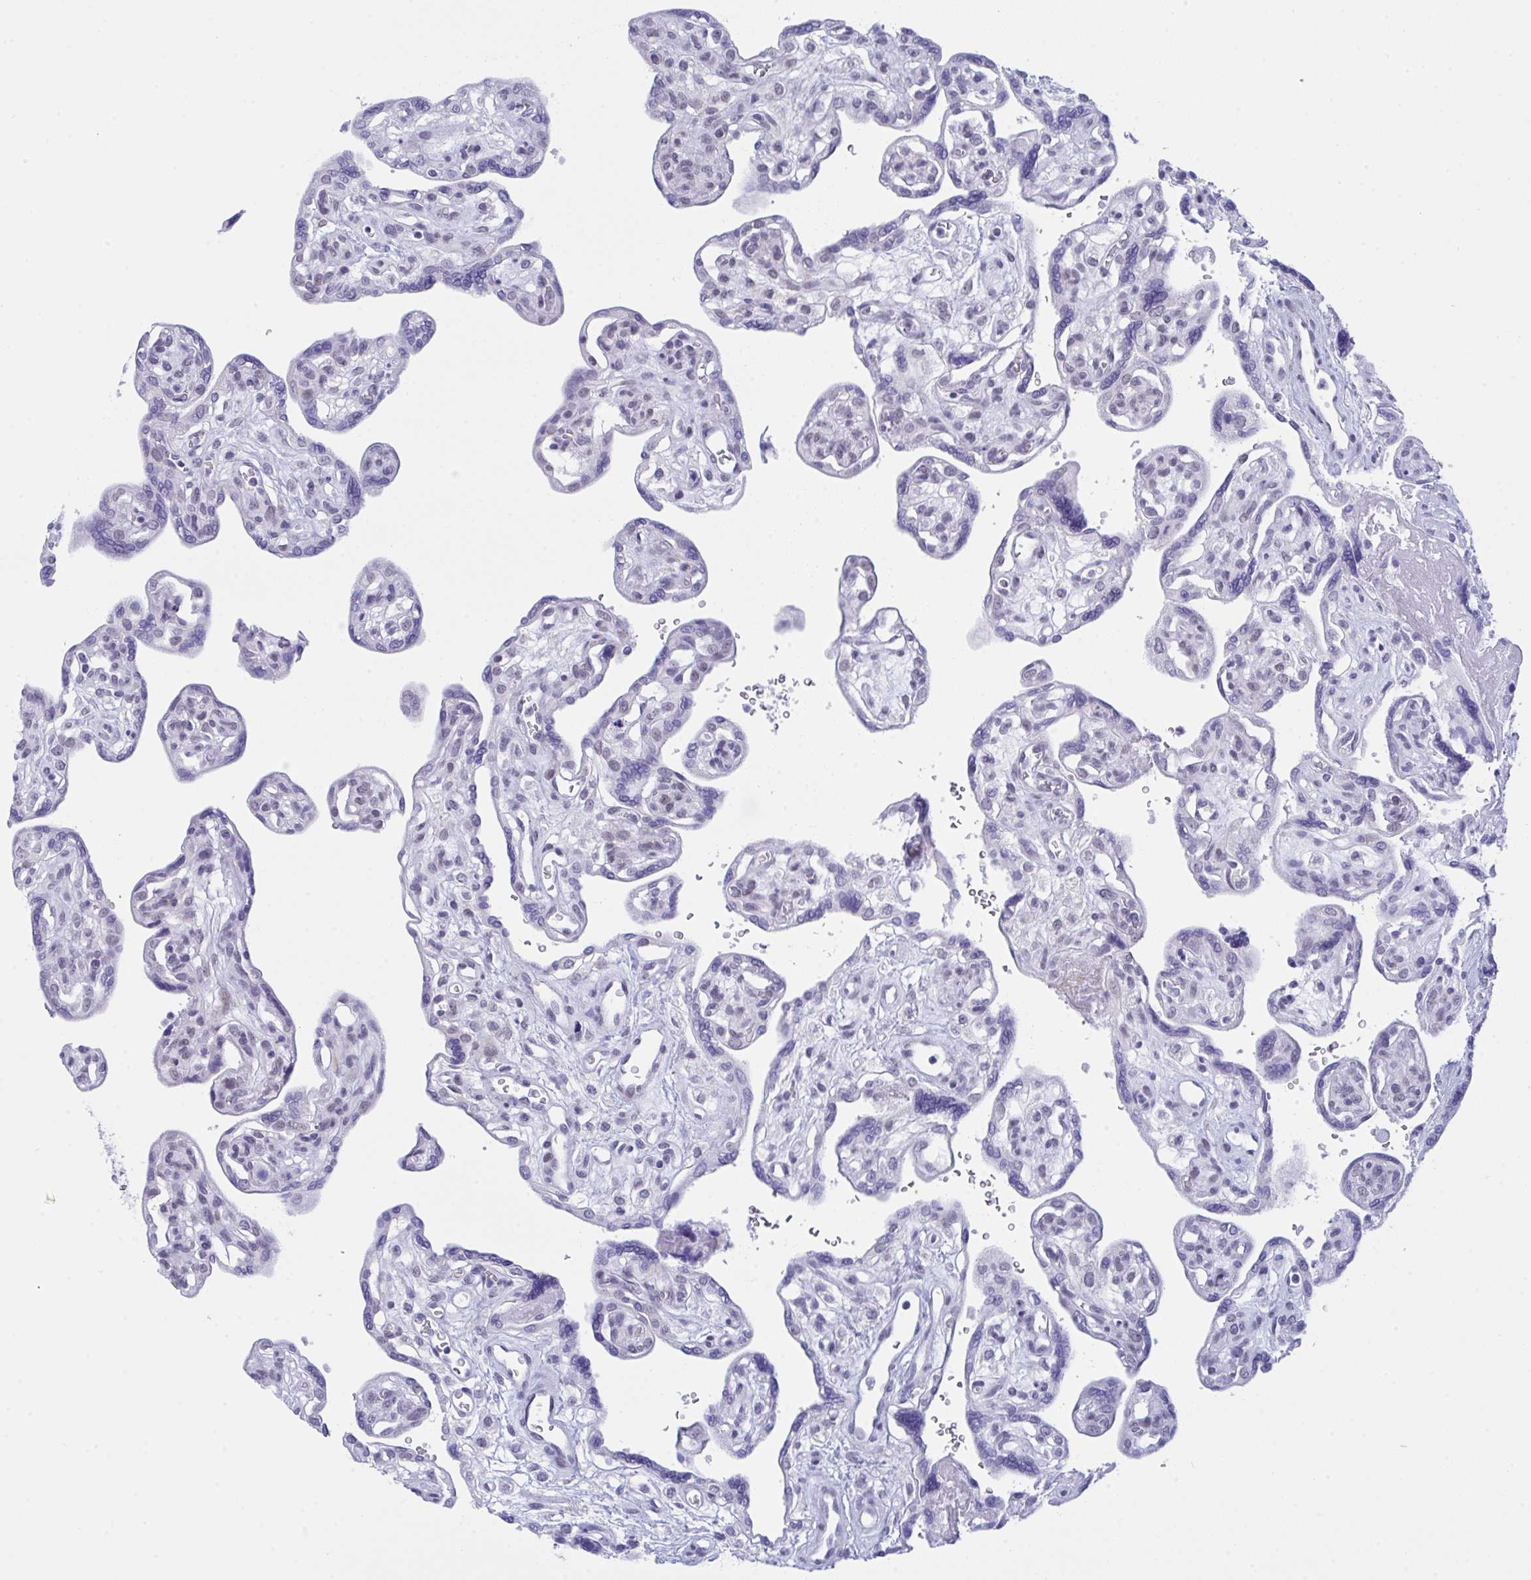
{"staining": {"intensity": "negative", "quantity": "none", "location": "none"}, "tissue": "placenta", "cell_type": "Decidual cells", "image_type": "normal", "snomed": [{"axis": "morphology", "description": "Normal tissue, NOS"}, {"axis": "topography", "description": "Placenta"}], "caption": "Photomicrograph shows no protein expression in decidual cells of normal placenta. (Immunohistochemistry (ihc), brightfield microscopy, high magnification).", "gene": "FBXL22", "patient": {"sex": "female", "age": 39}}